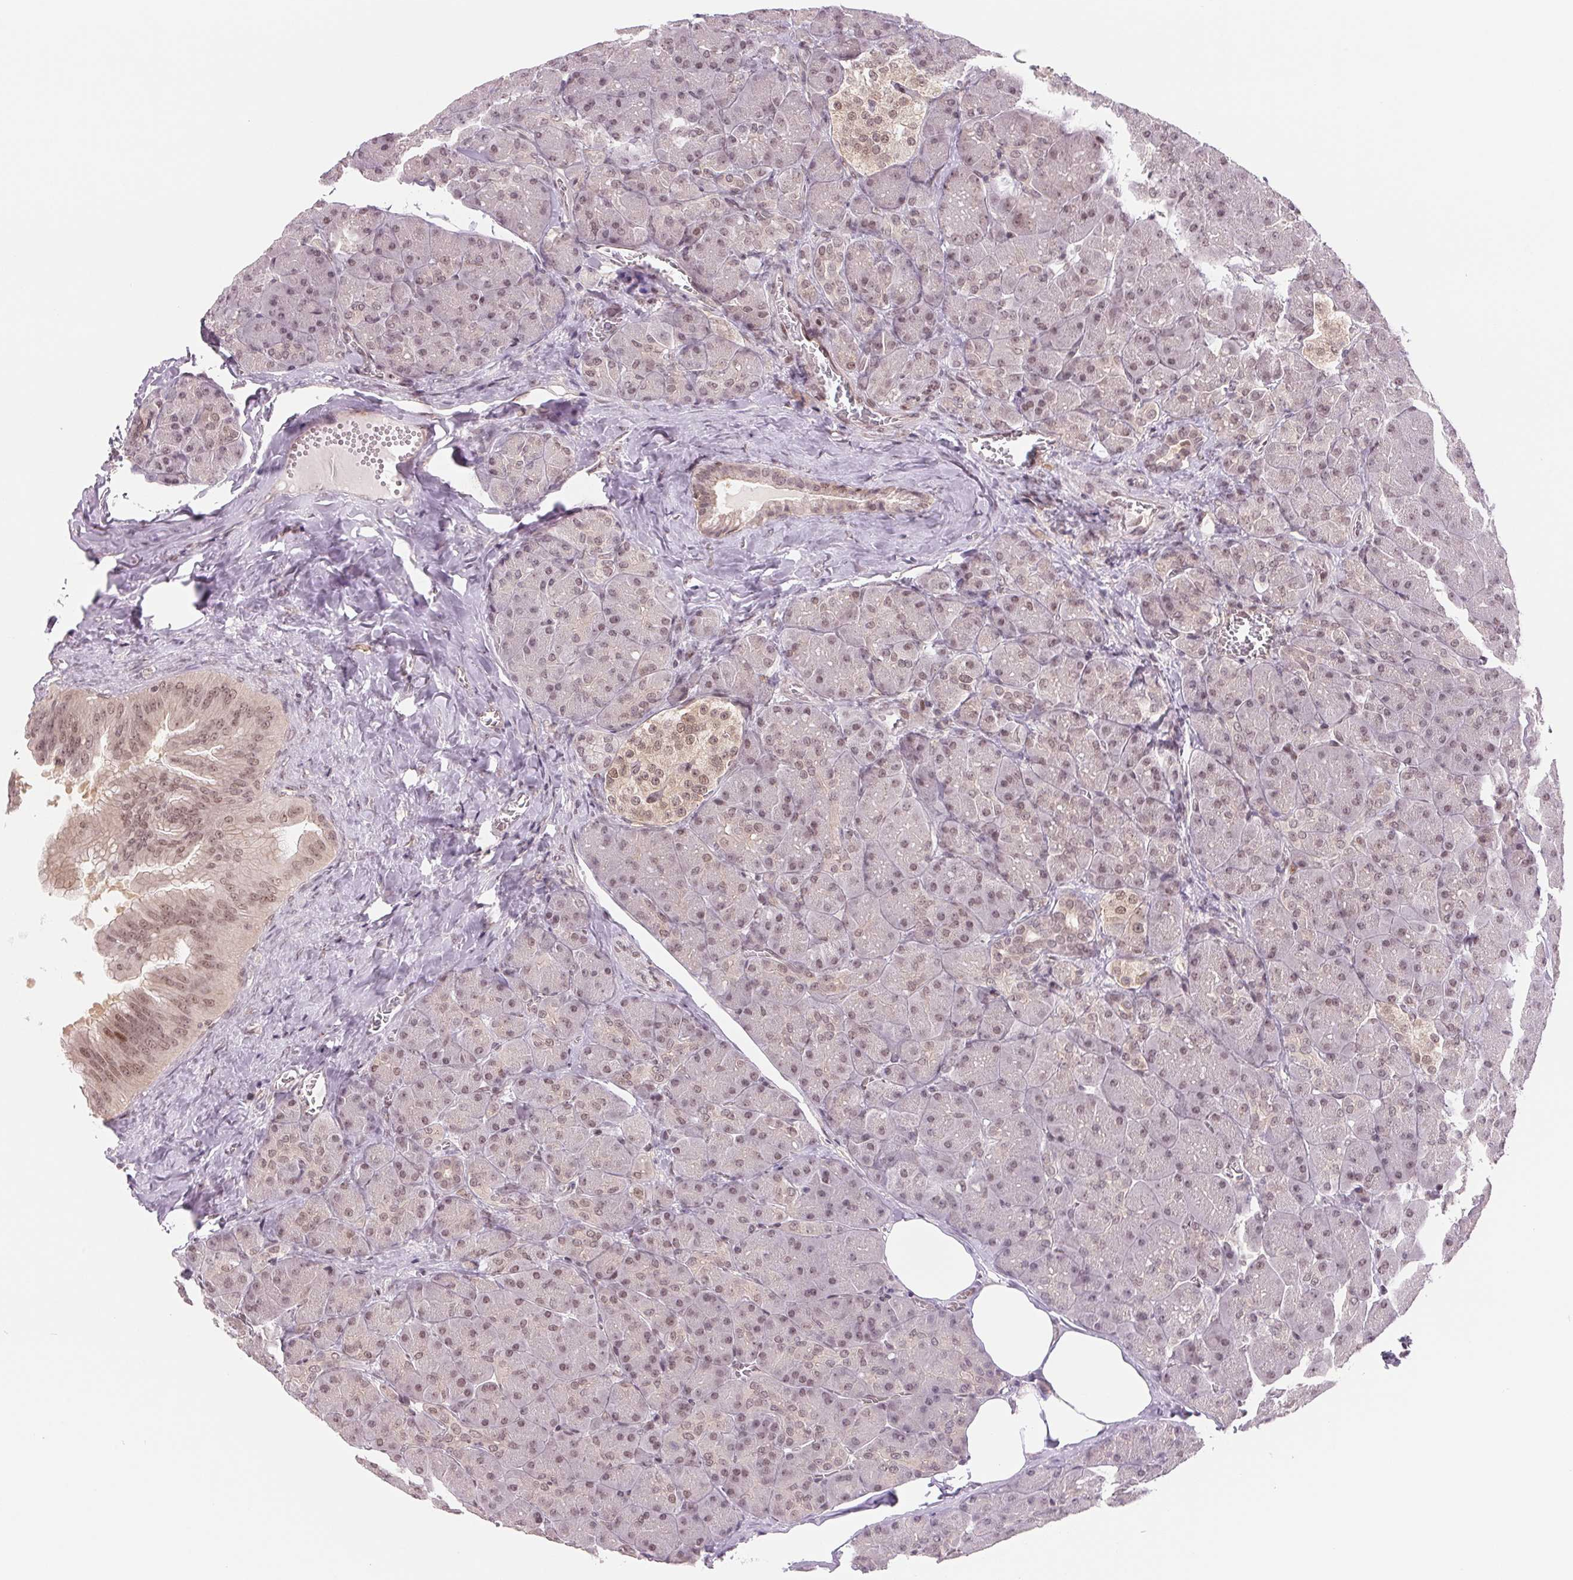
{"staining": {"intensity": "weak", "quantity": "<25%", "location": "nuclear"}, "tissue": "pancreas", "cell_type": "Exocrine glandular cells", "image_type": "normal", "snomed": [{"axis": "morphology", "description": "Normal tissue, NOS"}, {"axis": "topography", "description": "Pancreas"}], "caption": "DAB (3,3'-diaminobenzidine) immunohistochemical staining of benign pancreas displays no significant expression in exocrine glandular cells.", "gene": "DNAJB6", "patient": {"sex": "male", "age": 55}}